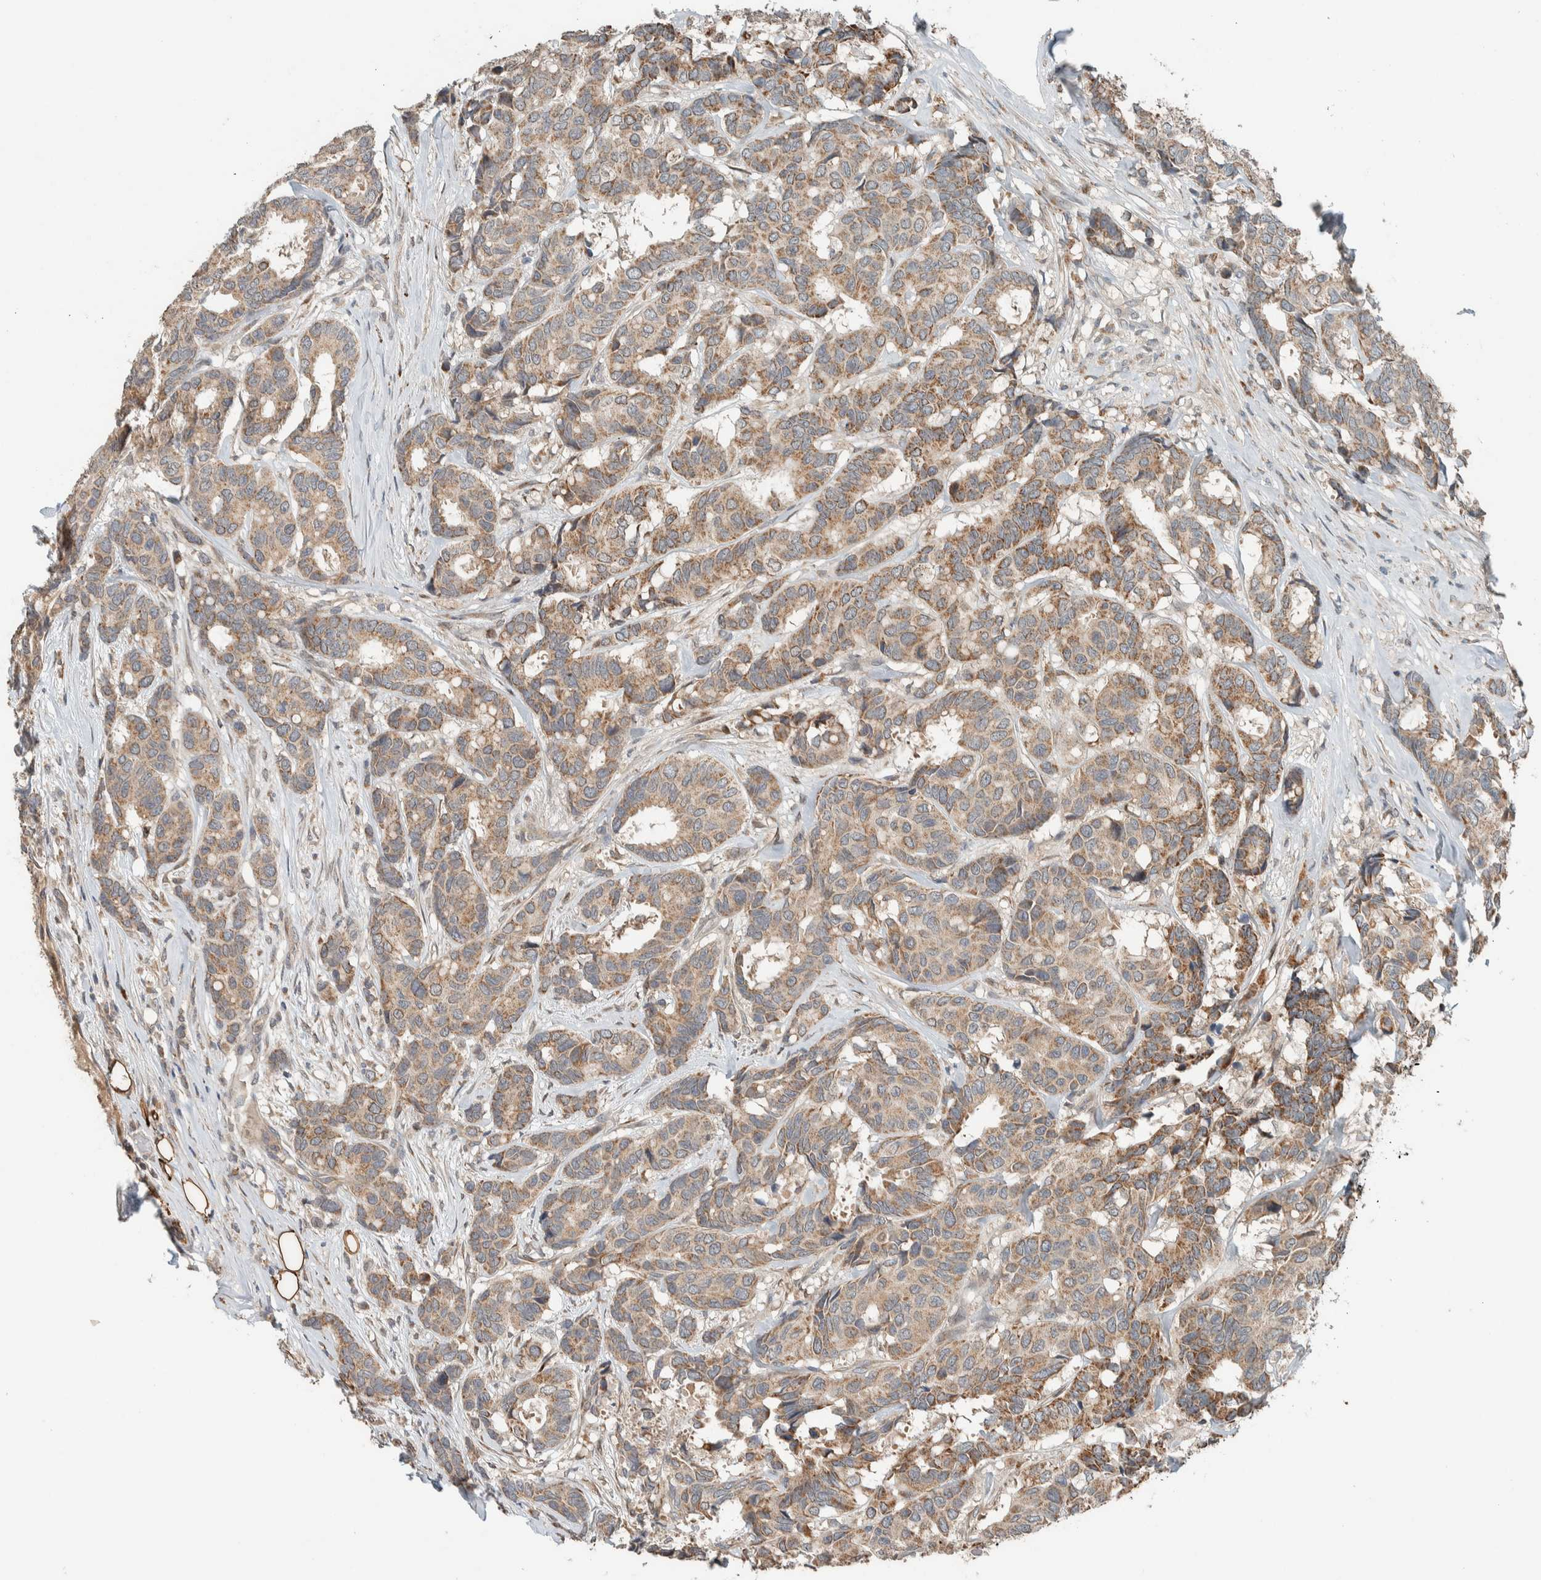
{"staining": {"intensity": "moderate", "quantity": ">75%", "location": "cytoplasmic/membranous"}, "tissue": "breast cancer", "cell_type": "Tumor cells", "image_type": "cancer", "snomed": [{"axis": "morphology", "description": "Duct carcinoma"}, {"axis": "topography", "description": "Breast"}], "caption": "IHC micrograph of human infiltrating ductal carcinoma (breast) stained for a protein (brown), which shows medium levels of moderate cytoplasmic/membranous positivity in approximately >75% of tumor cells.", "gene": "NBR1", "patient": {"sex": "female", "age": 87}}